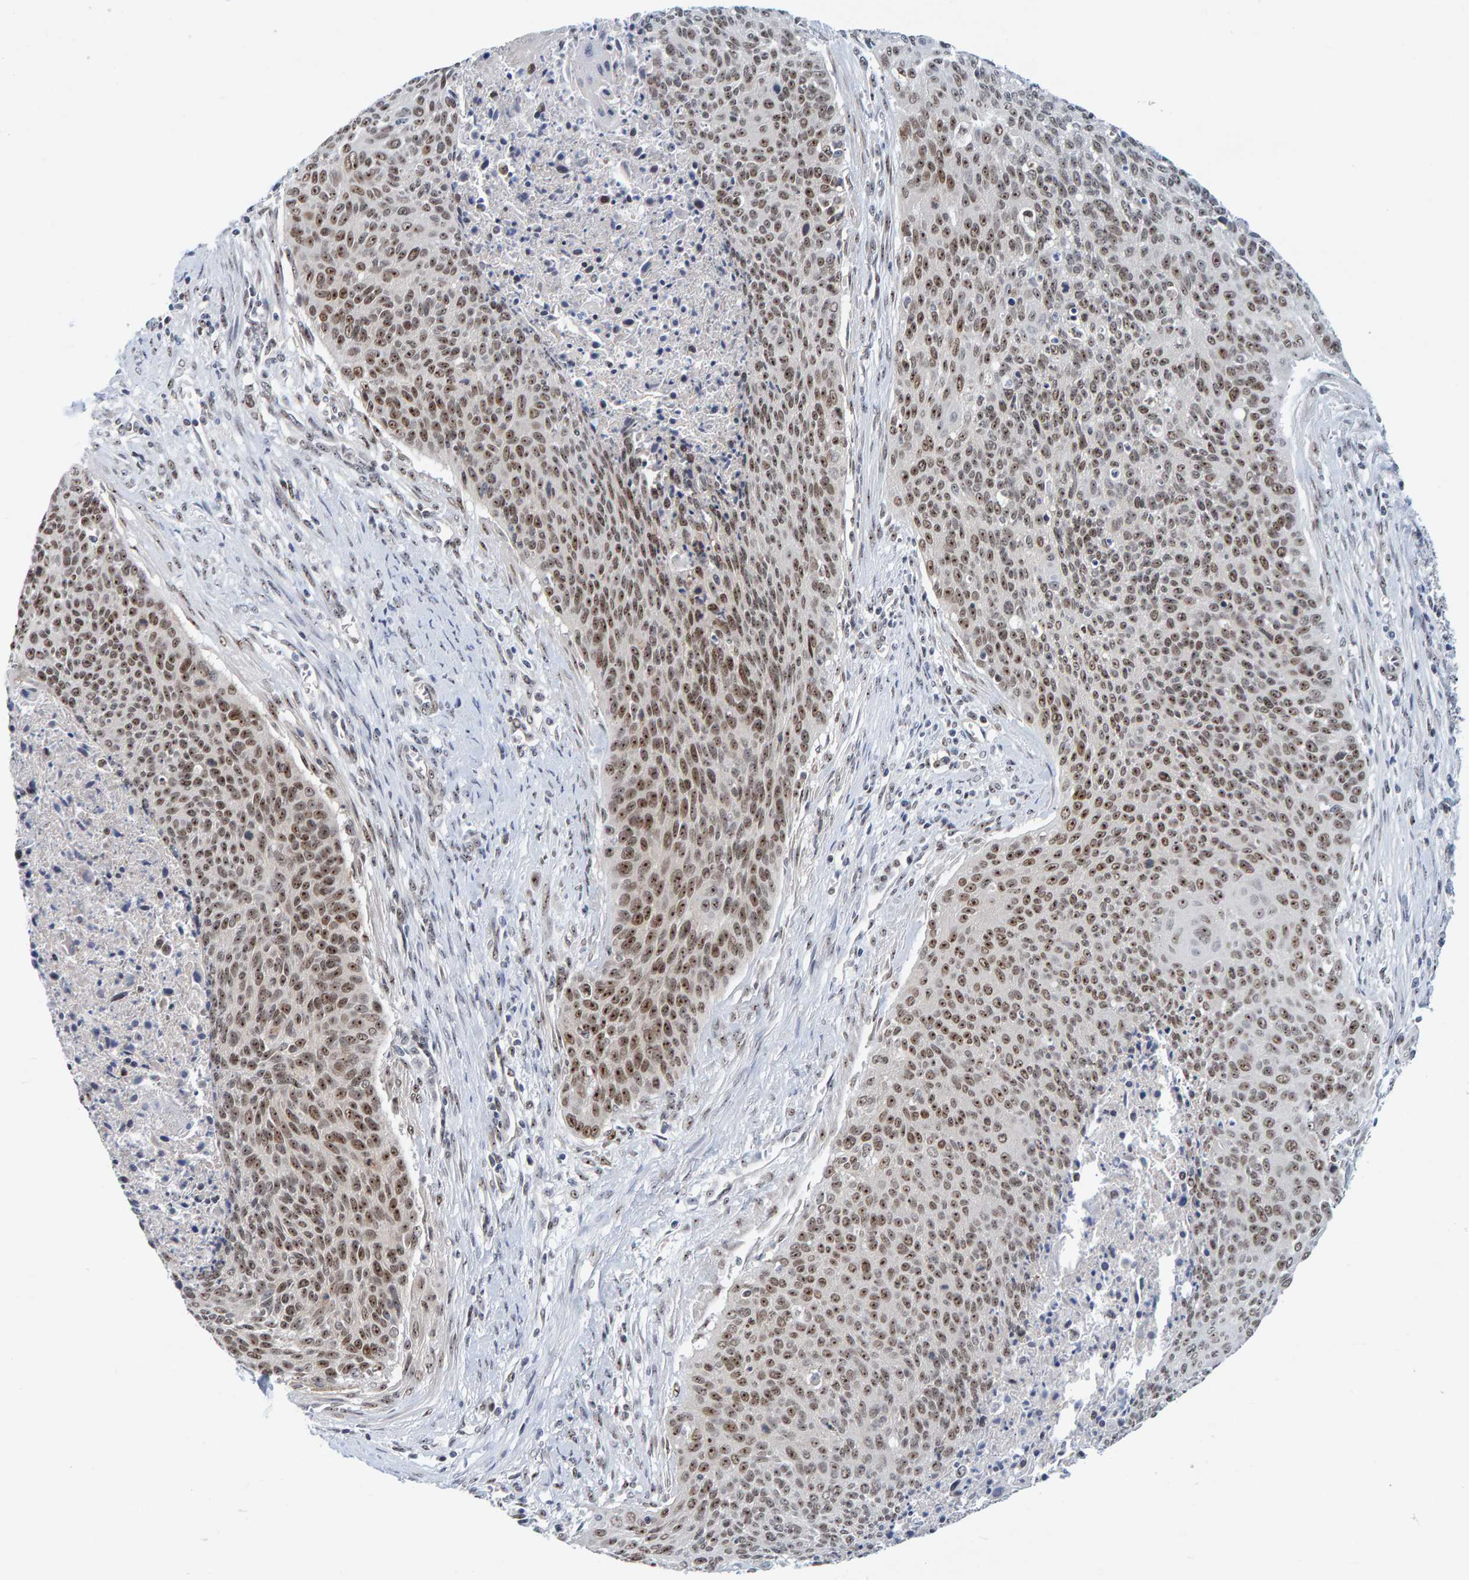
{"staining": {"intensity": "moderate", "quantity": ">75%", "location": "nuclear"}, "tissue": "cervical cancer", "cell_type": "Tumor cells", "image_type": "cancer", "snomed": [{"axis": "morphology", "description": "Squamous cell carcinoma, NOS"}, {"axis": "topography", "description": "Cervix"}], "caption": "Immunohistochemistry staining of cervical cancer, which reveals medium levels of moderate nuclear staining in about >75% of tumor cells indicating moderate nuclear protein staining. The staining was performed using DAB (brown) for protein detection and nuclei were counterstained in hematoxylin (blue).", "gene": "POLR1E", "patient": {"sex": "female", "age": 55}}